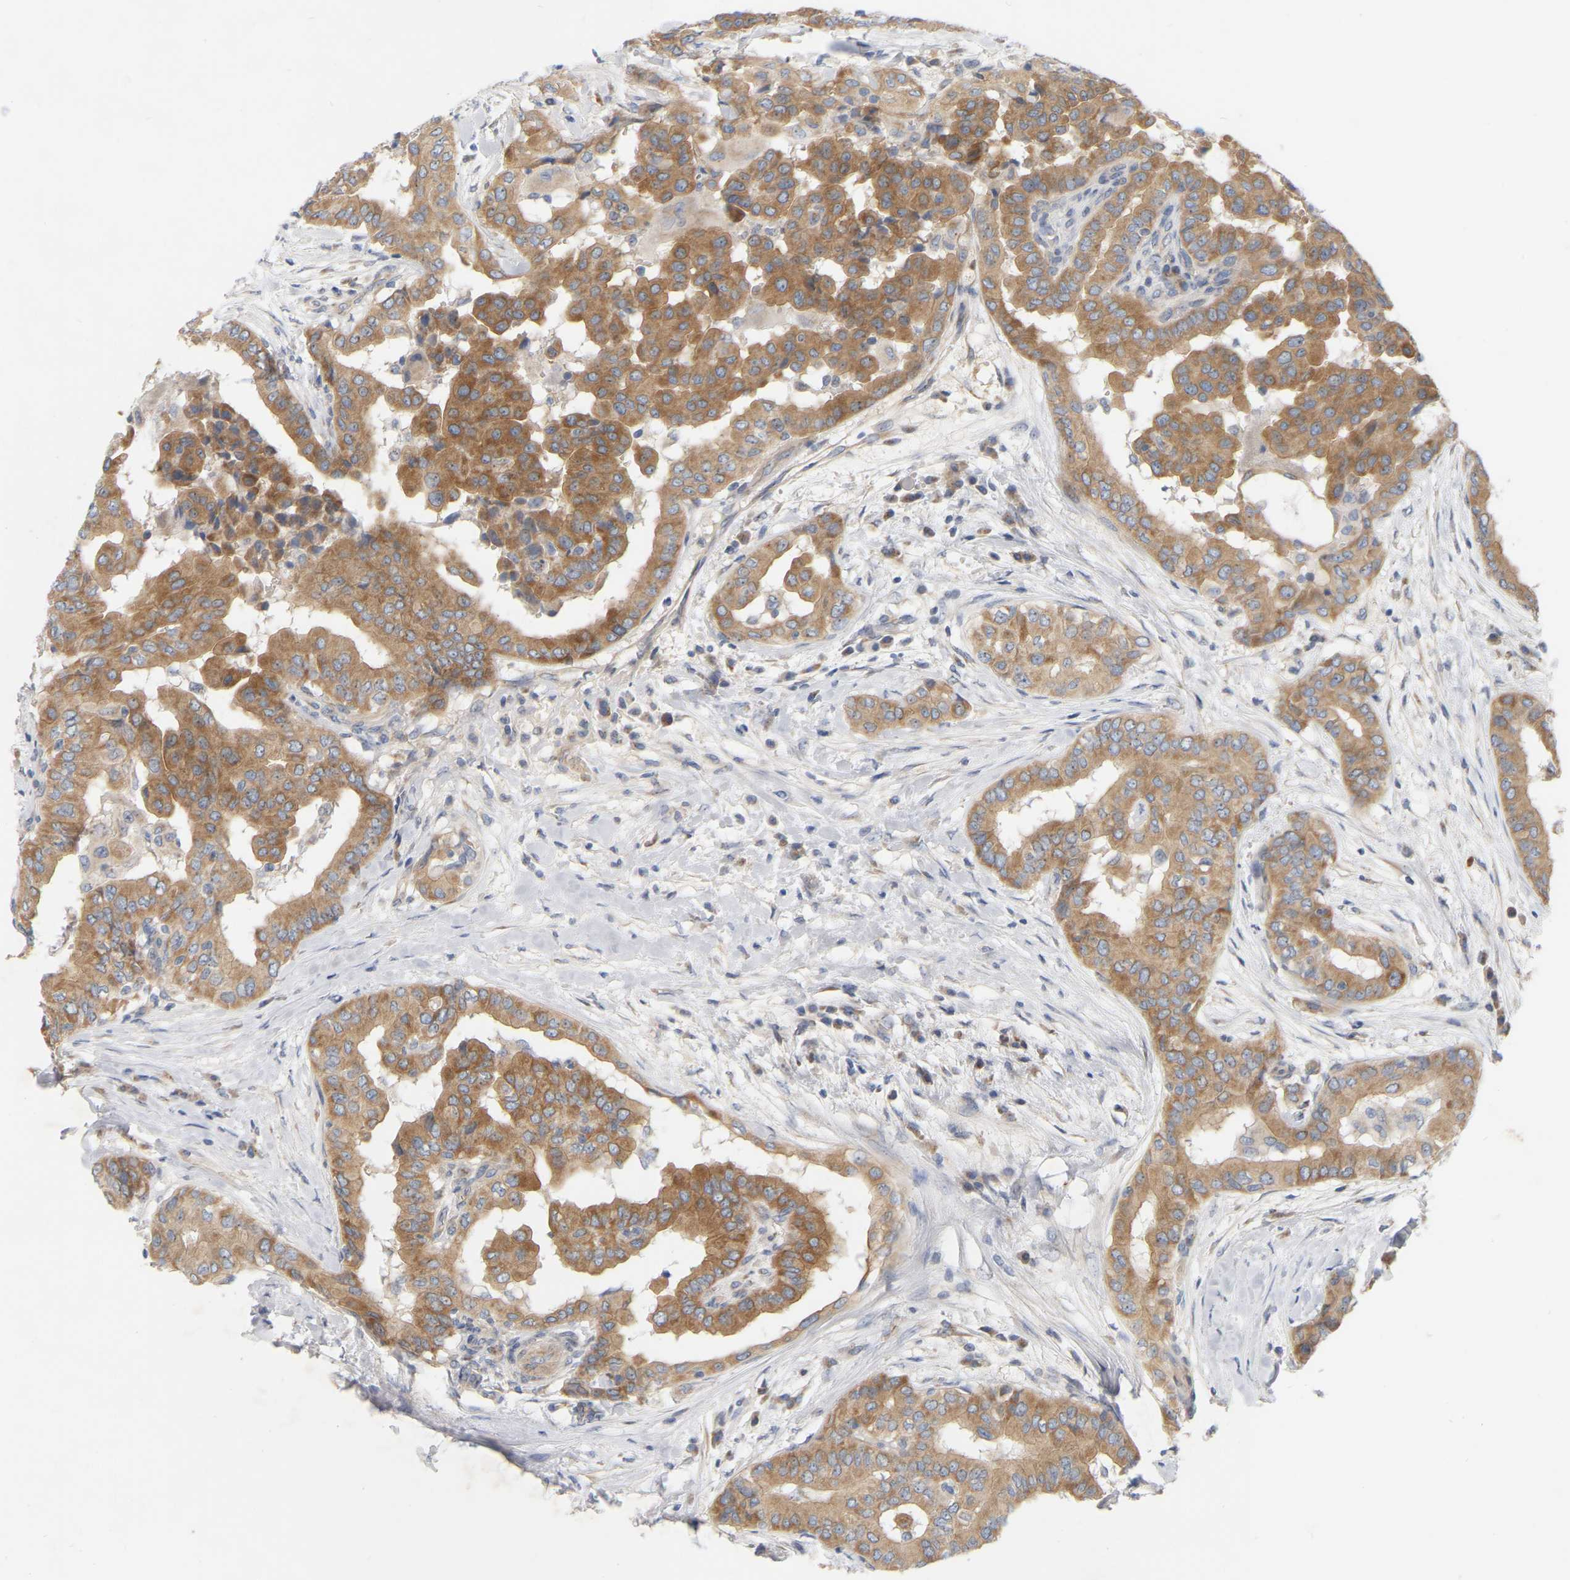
{"staining": {"intensity": "strong", "quantity": ">75%", "location": "cytoplasmic/membranous"}, "tissue": "thyroid cancer", "cell_type": "Tumor cells", "image_type": "cancer", "snomed": [{"axis": "morphology", "description": "Papillary adenocarcinoma, NOS"}, {"axis": "topography", "description": "Thyroid gland"}], "caption": "Human thyroid cancer stained with a brown dye exhibits strong cytoplasmic/membranous positive staining in about >75% of tumor cells.", "gene": "MINDY4", "patient": {"sex": "male", "age": 33}}